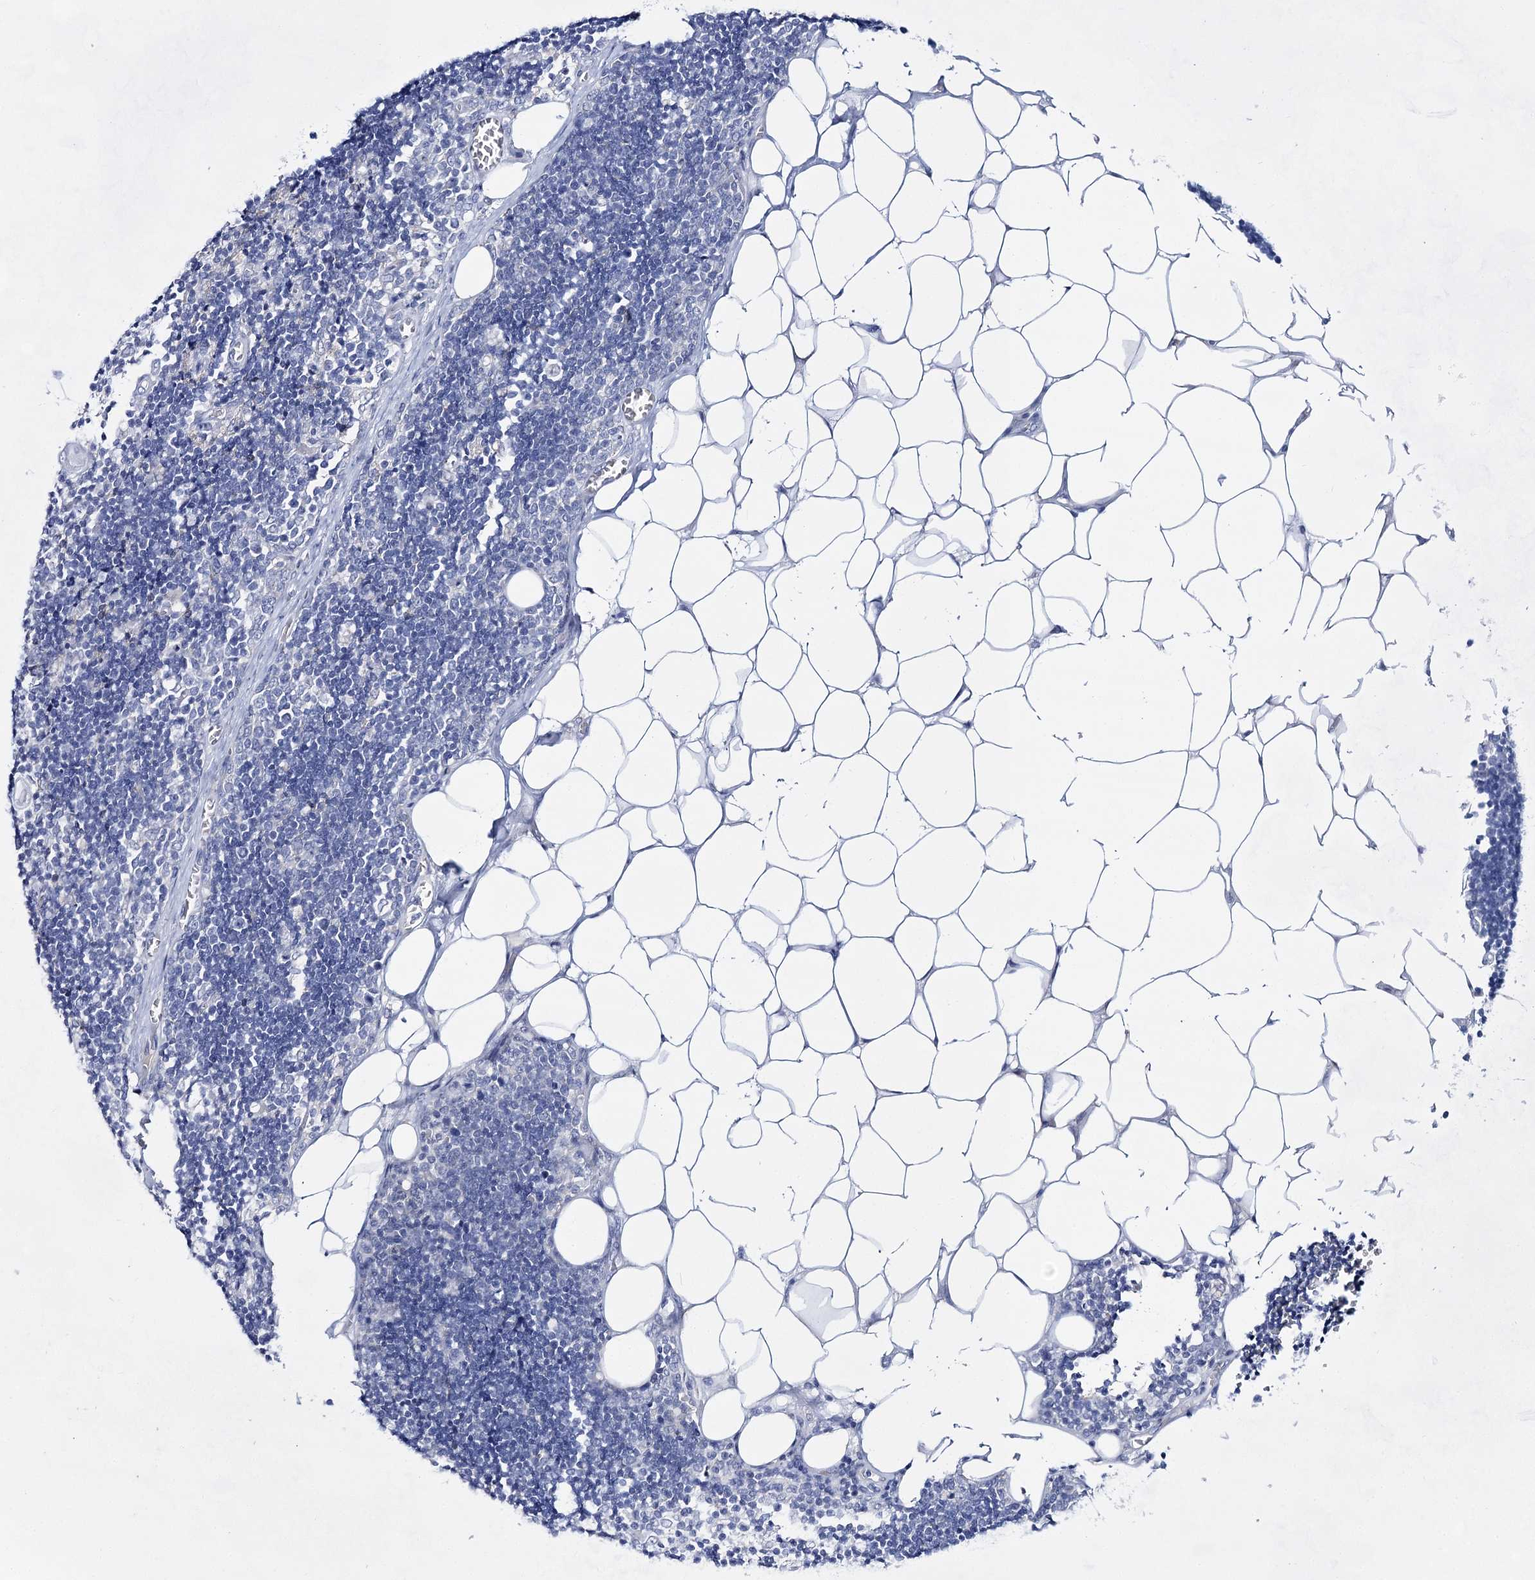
{"staining": {"intensity": "negative", "quantity": "none", "location": "none"}, "tissue": "lymph node", "cell_type": "Germinal center cells", "image_type": "normal", "snomed": [{"axis": "morphology", "description": "Normal tissue, NOS"}, {"axis": "topography", "description": "Lymph node"}], "caption": "Germinal center cells show no significant expression in normal lymph node.", "gene": "BPHL", "patient": {"sex": "male", "age": 33}}